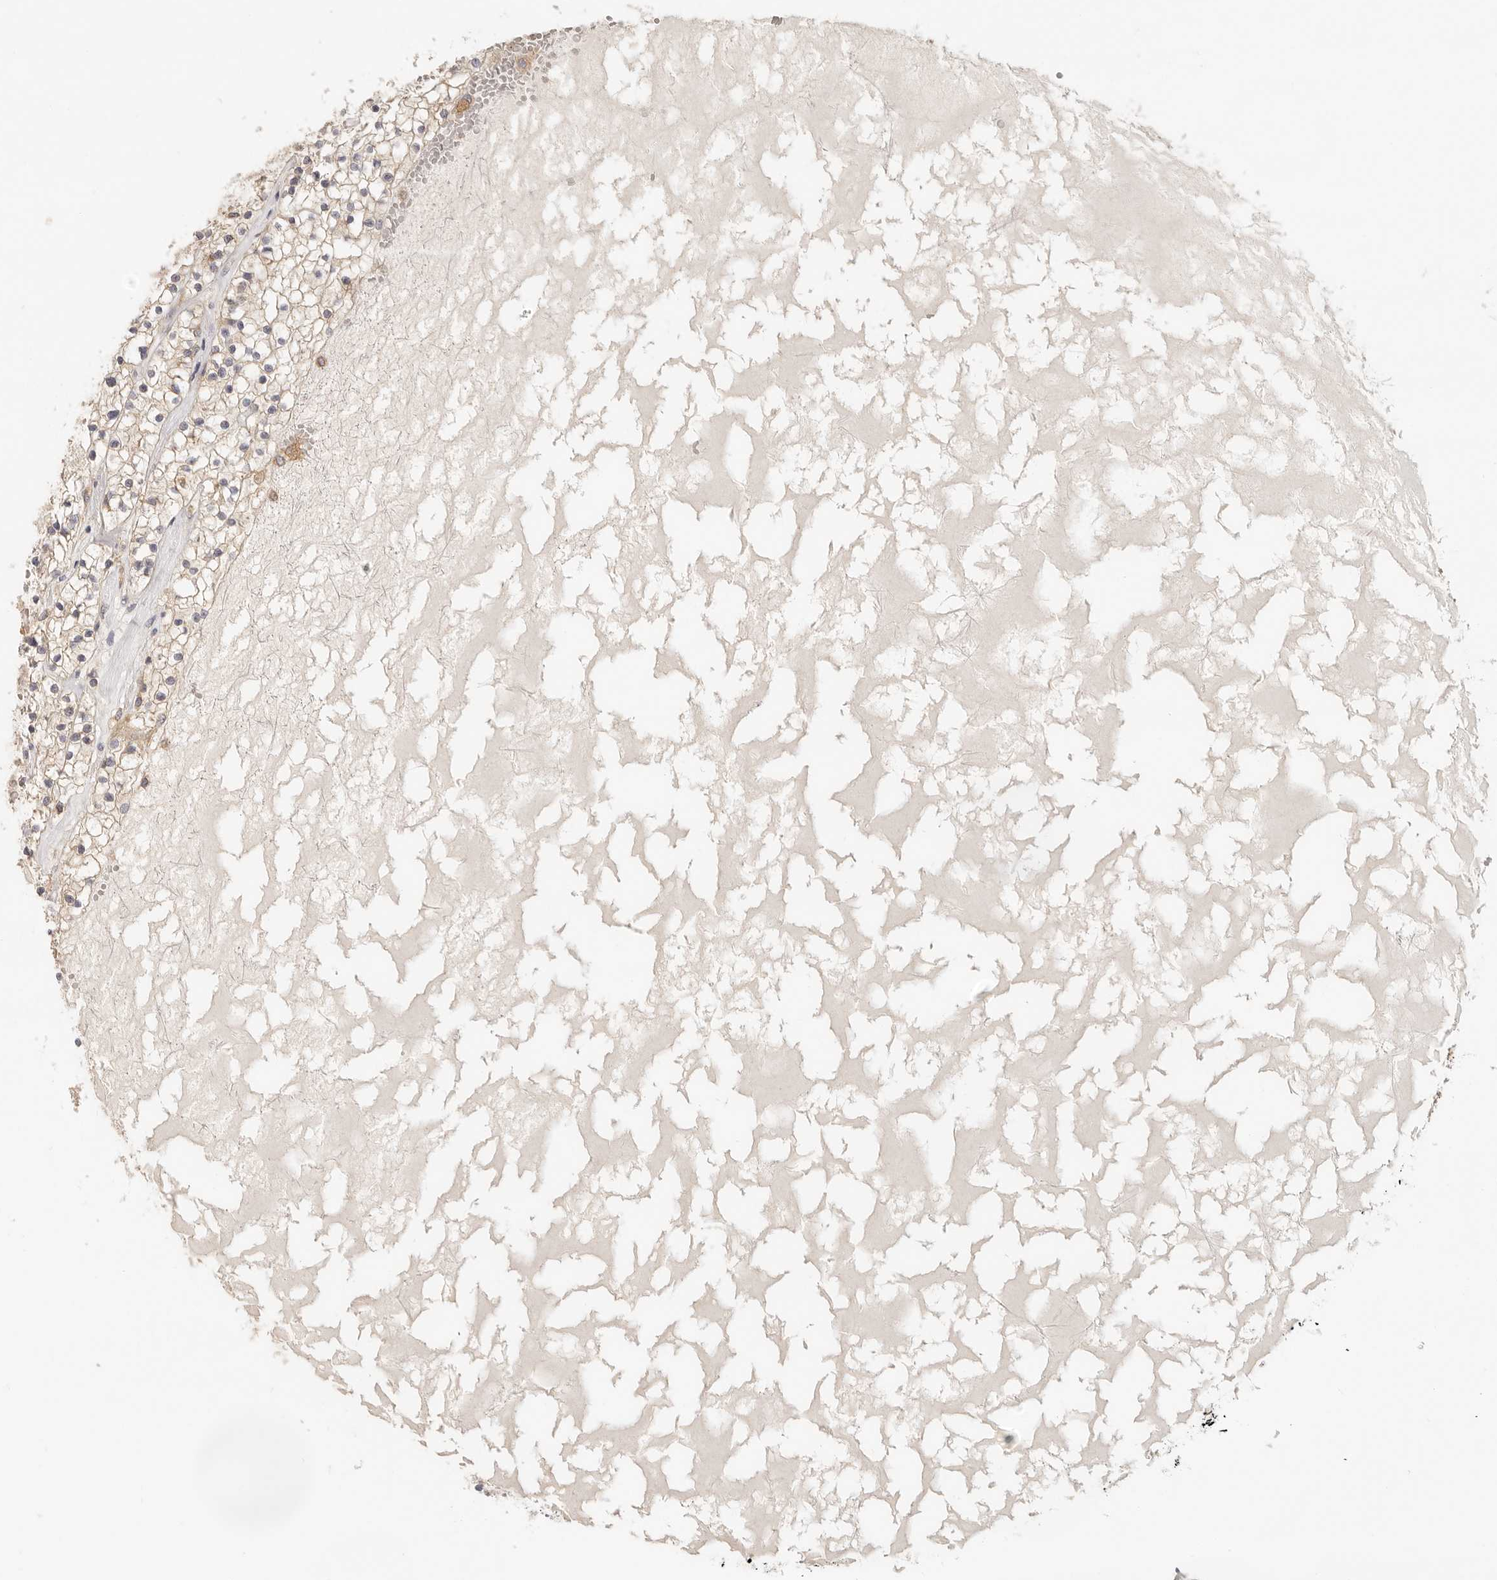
{"staining": {"intensity": "moderate", "quantity": ">75%", "location": "cytoplasmic/membranous"}, "tissue": "renal cancer", "cell_type": "Tumor cells", "image_type": "cancer", "snomed": [{"axis": "morphology", "description": "Normal tissue, NOS"}, {"axis": "morphology", "description": "Adenocarcinoma, NOS"}, {"axis": "topography", "description": "Kidney"}], "caption": "A brown stain shows moderate cytoplasmic/membranous positivity of a protein in renal cancer tumor cells.", "gene": "ANXA9", "patient": {"sex": "male", "age": 68}}